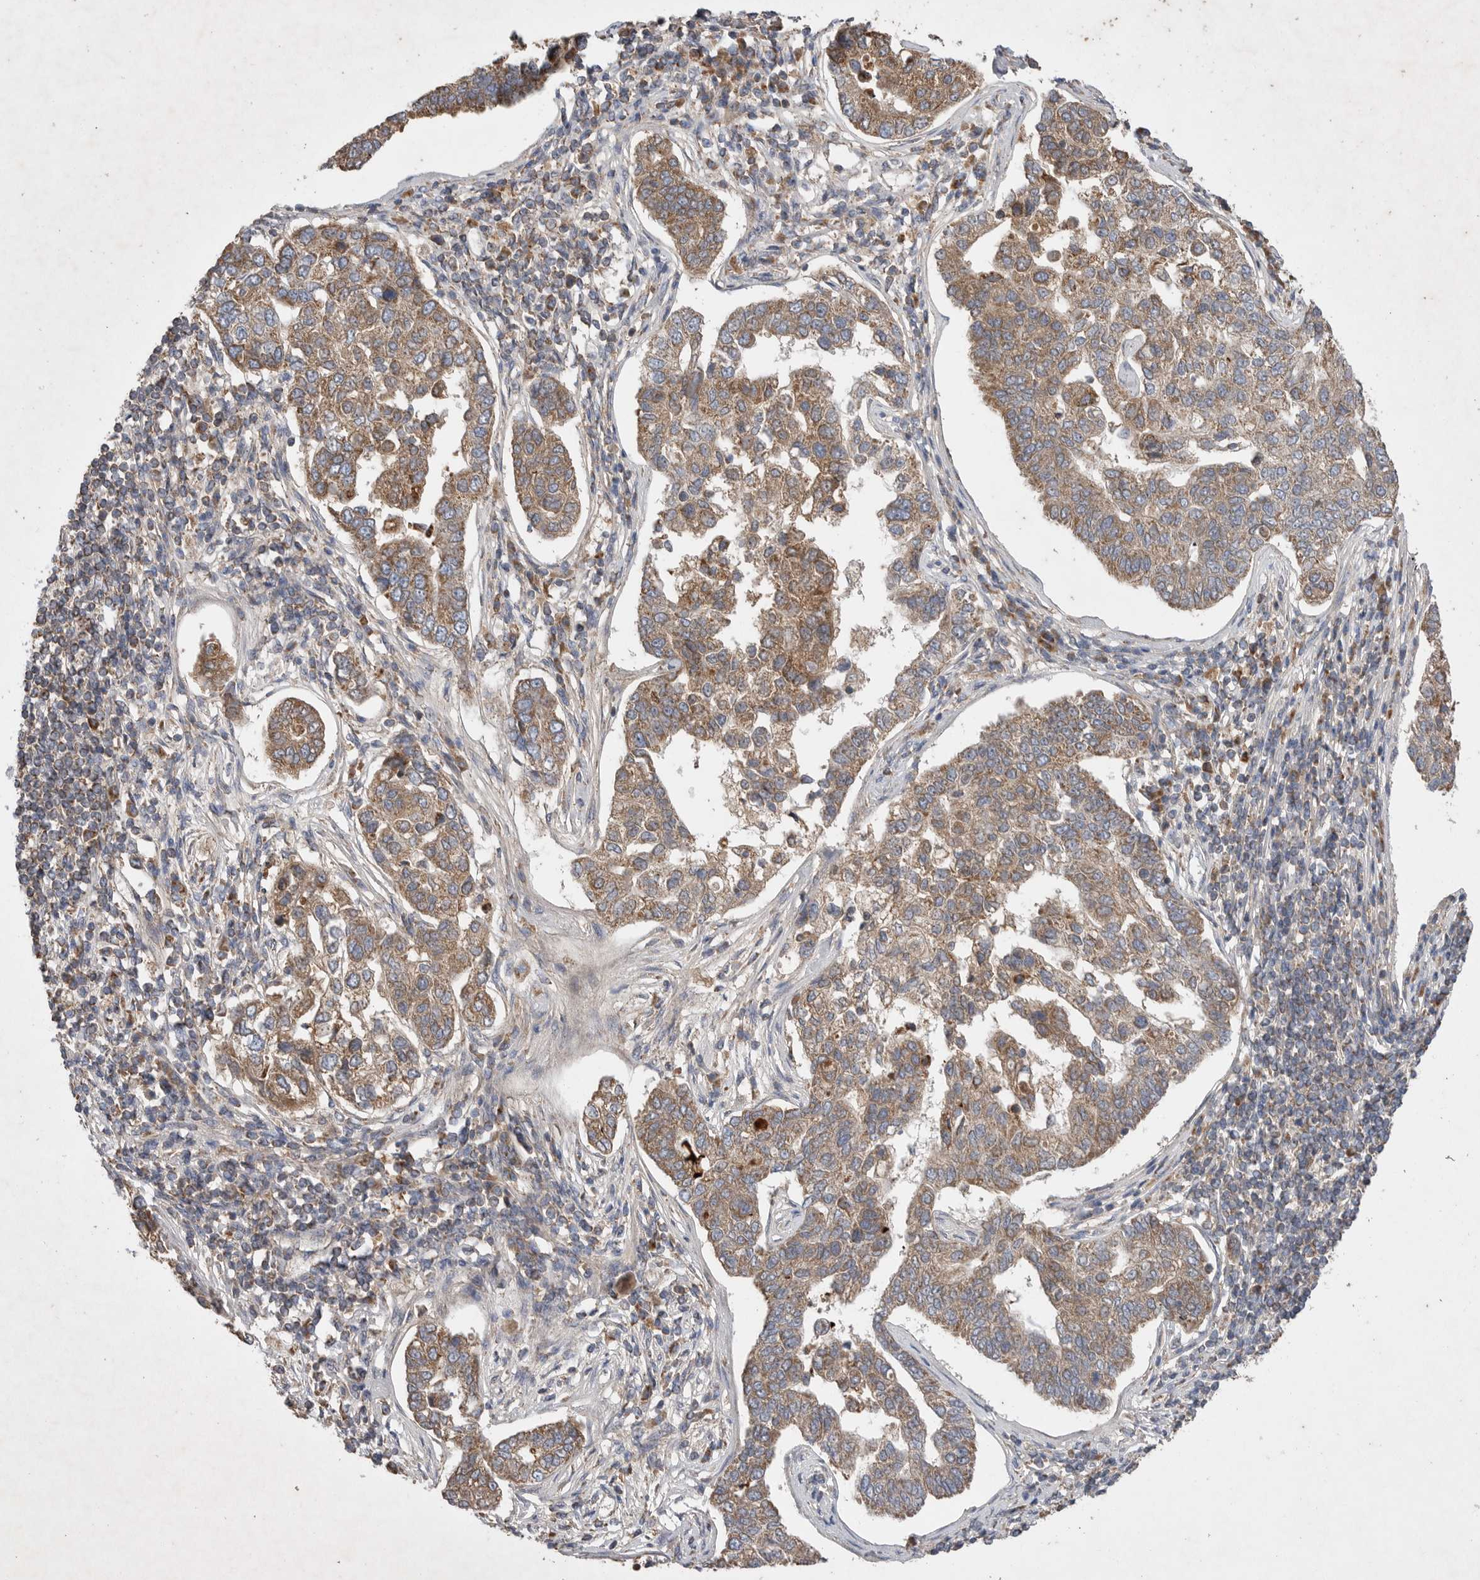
{"staining": {"intensity": "moderate", "quantity": ">75%", "location": "cytoplasmic/membranous"}, "tissue": "pancreatic cancer", "cell_type": "Tumor cells", "image_type": "cancer", "snomed": [{"axis": "morphology", "description": "Adenocarcinoma, NOS"}, {"axis": "topography", "description": "Pancreas"}], "caption": "A micrograph showing moderate cytoplasmic/membranous staining in approximately >75% of tumor cells in pancreatic cancer, as visualized by brown immunohistochemical staining.", "gene": "KIF21B", "patient": {"sex": "female", "age": 61}}